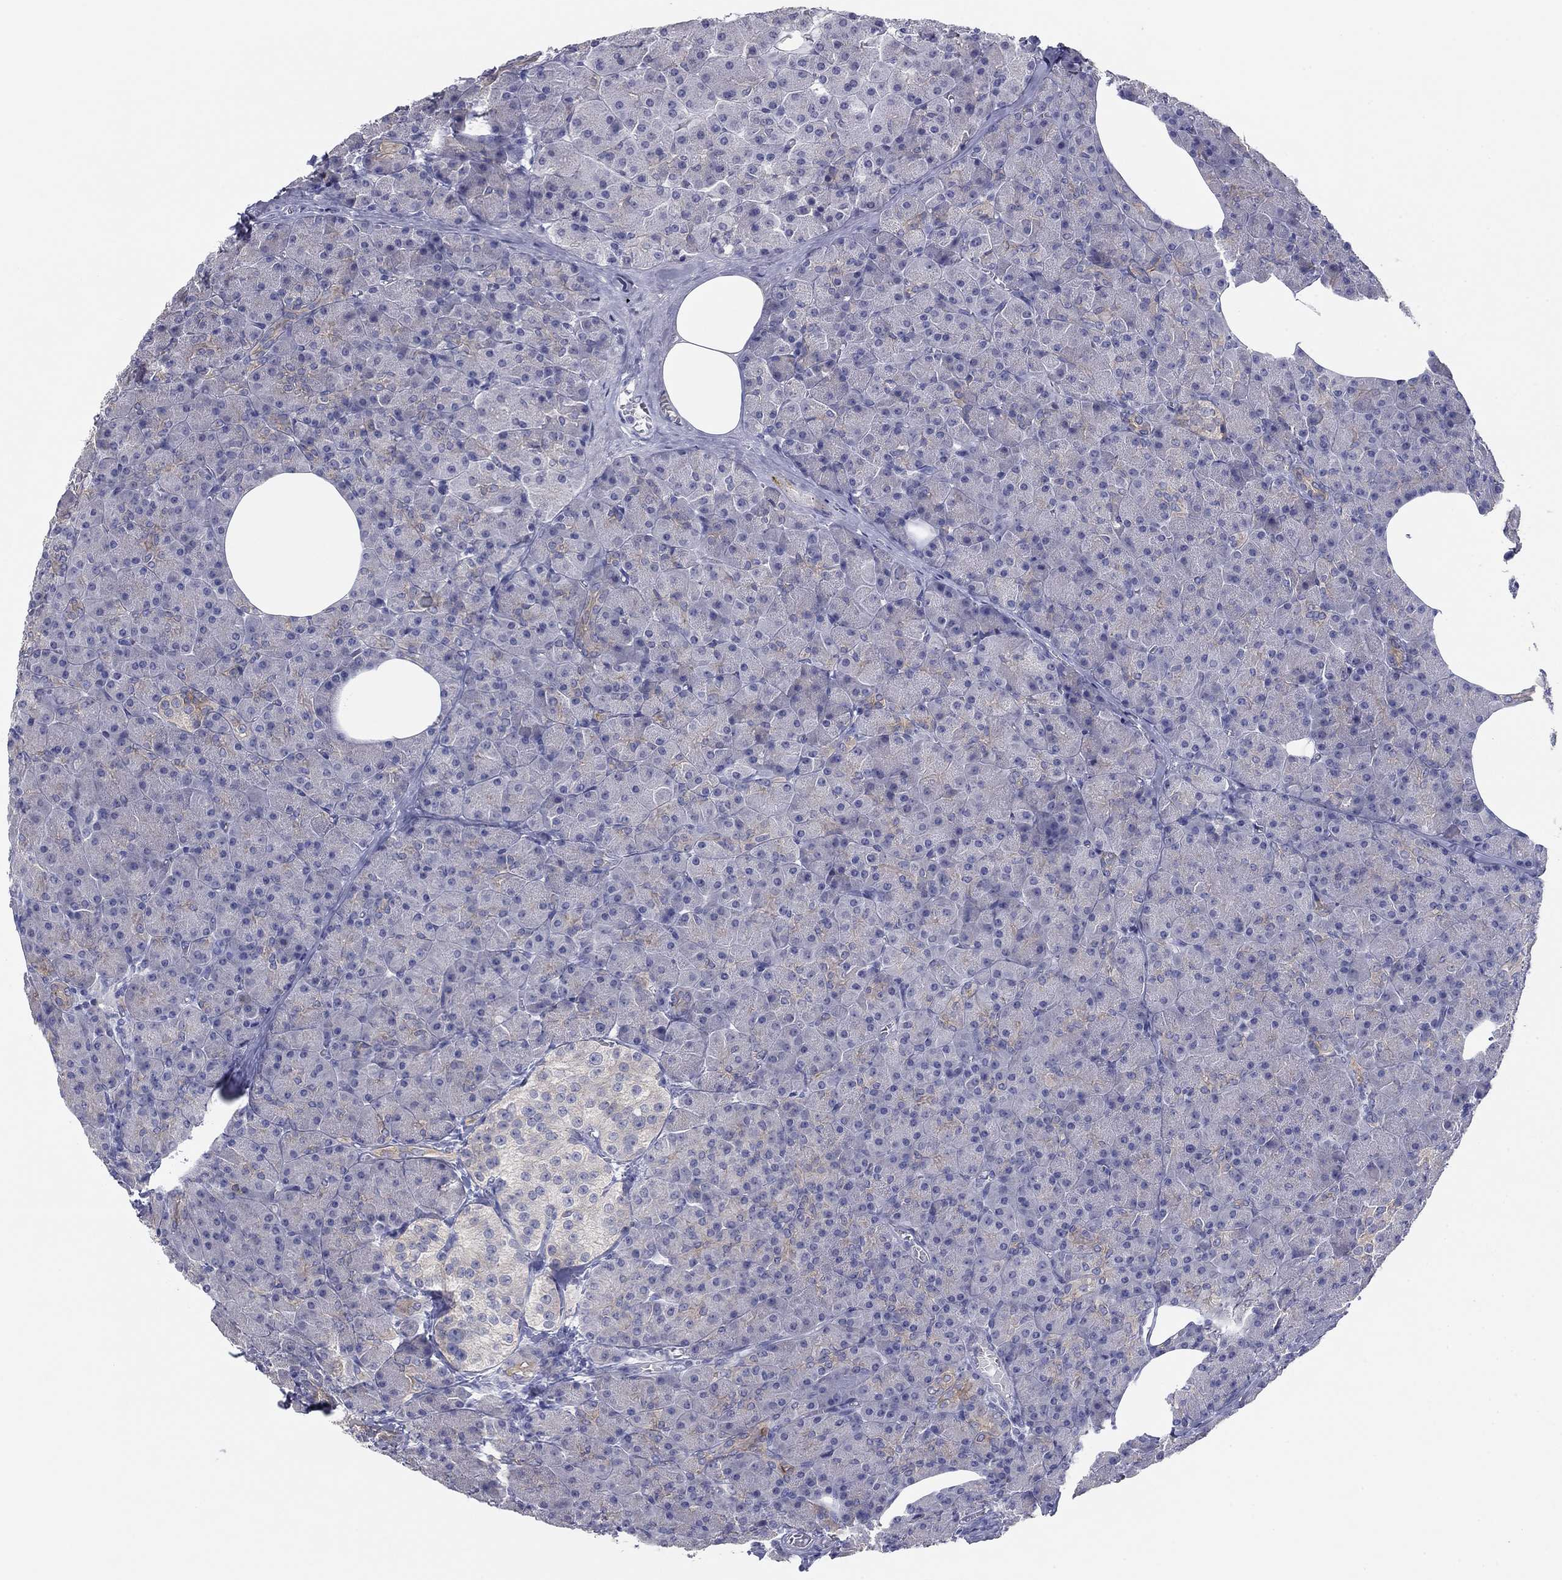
{"staining": {"intensity": "strong", "quantity": "<25%", "location": "cytoplasmic/membranous"}, "tissue": "pancreas", "cell_type": "Exocrine glandular cells", "image_type": "normal", "snomed": [{"axis": "morphology", "description": "Normal tissue, NOS"}, {"axis": "topography", "description": "Pancreas"}], "caption": "High-power microscopy captured an IHC image of benign pancreas, revealing strong cytoplasmic/membranous expression in approximately <25% of exocrine glandular cells.", "gene": "PLS1", "patient": {"sex": "female", "age": 45}}